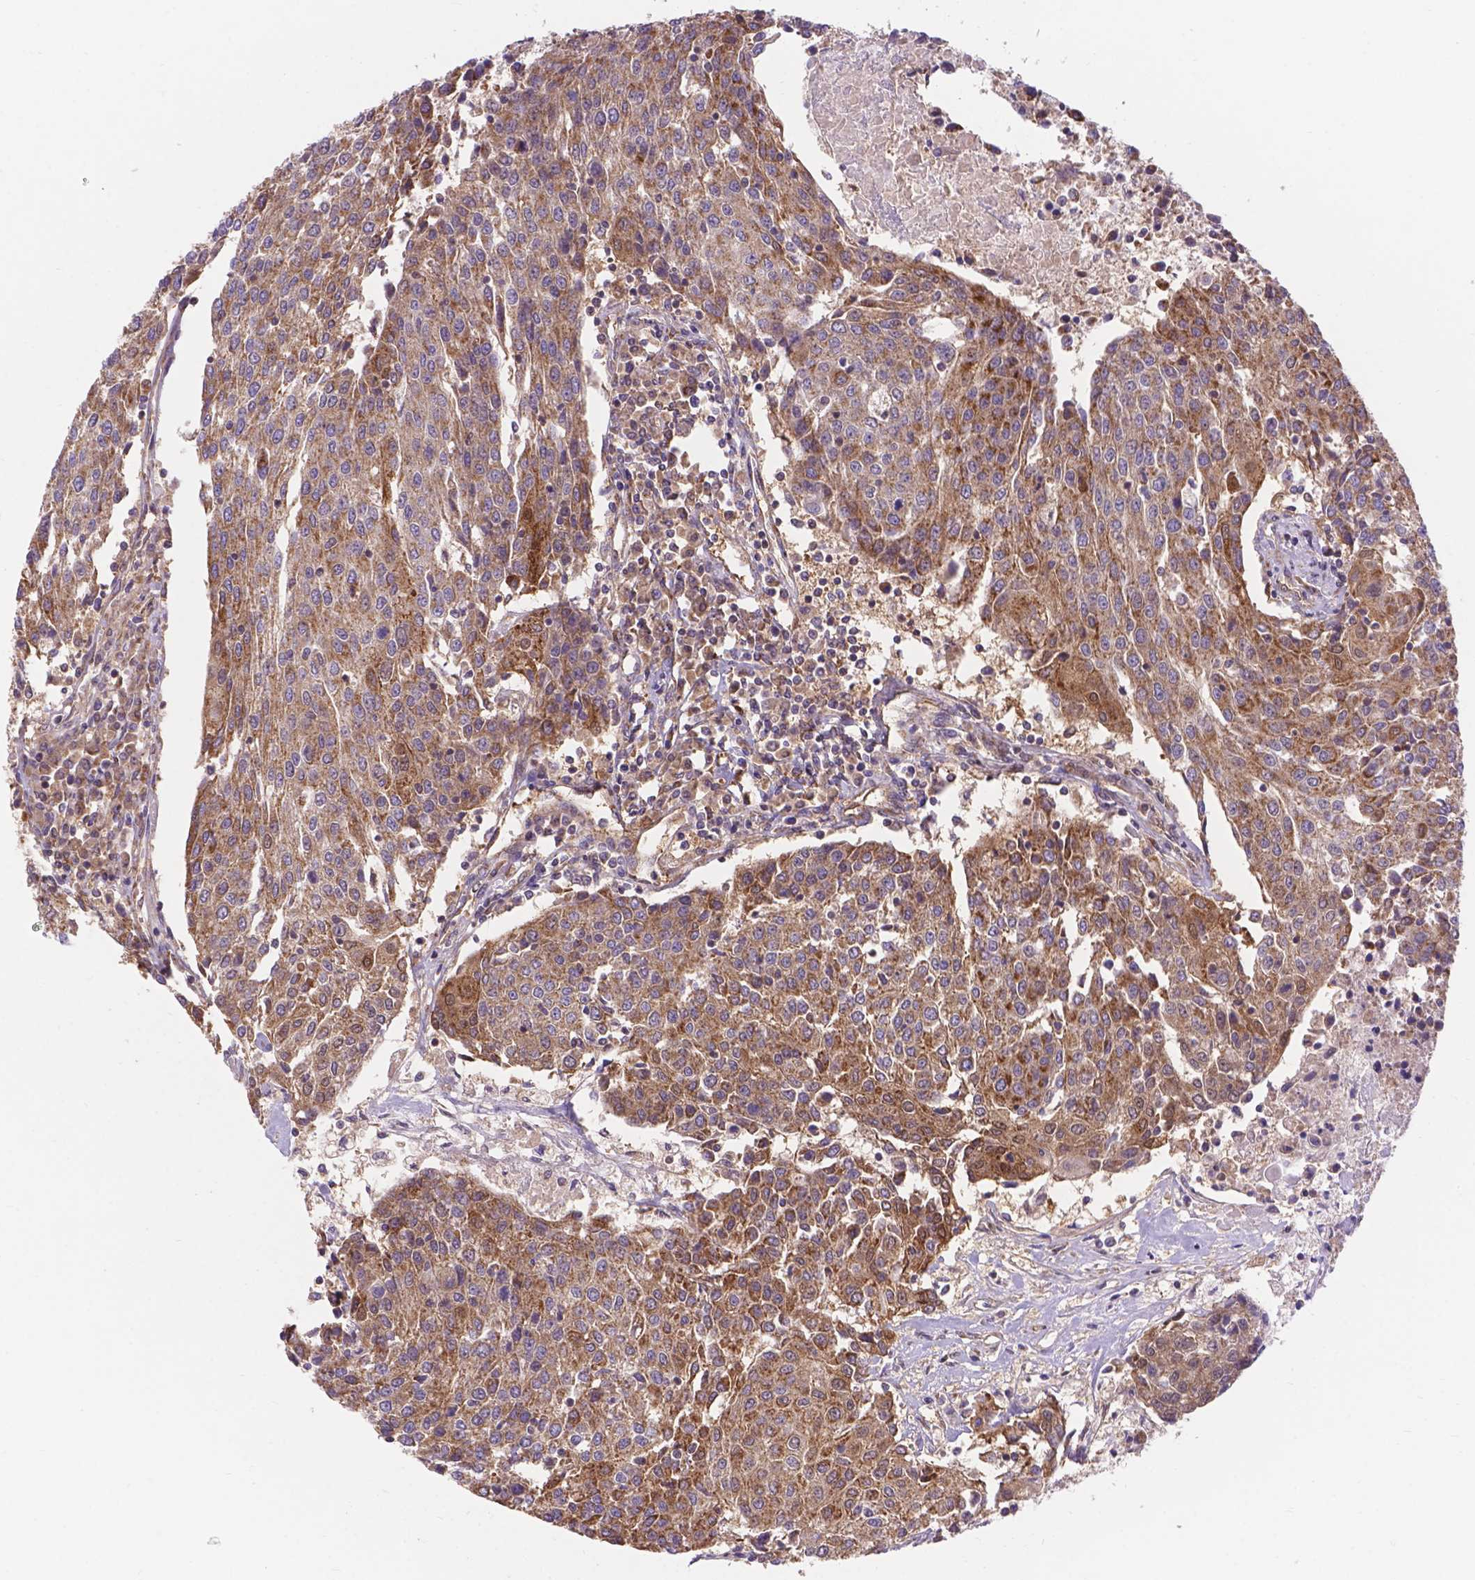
{"staining": {"intensity": "moderate", "quantity": "25%-75%", "location": "cytoplasmic/membranous"}, "tissue": "urothelial cancer", "cell_type": "Tumor cells", "image_type": "cancer", "snomed": [{"axis": "morphology", "description": "Urothelial carcinoma, High grade"}, {"axis": "topography", "description": "Urinary bladder"}], "caption": "A micrograph showing moderate cytoplasmic/membranous staining in about 25%-75% of tumor cells in urothelial cancer, as visualized by brown immunohistochemical staining.", "gene": "AK3", "patient": {"sex": "female", "age": 85}}